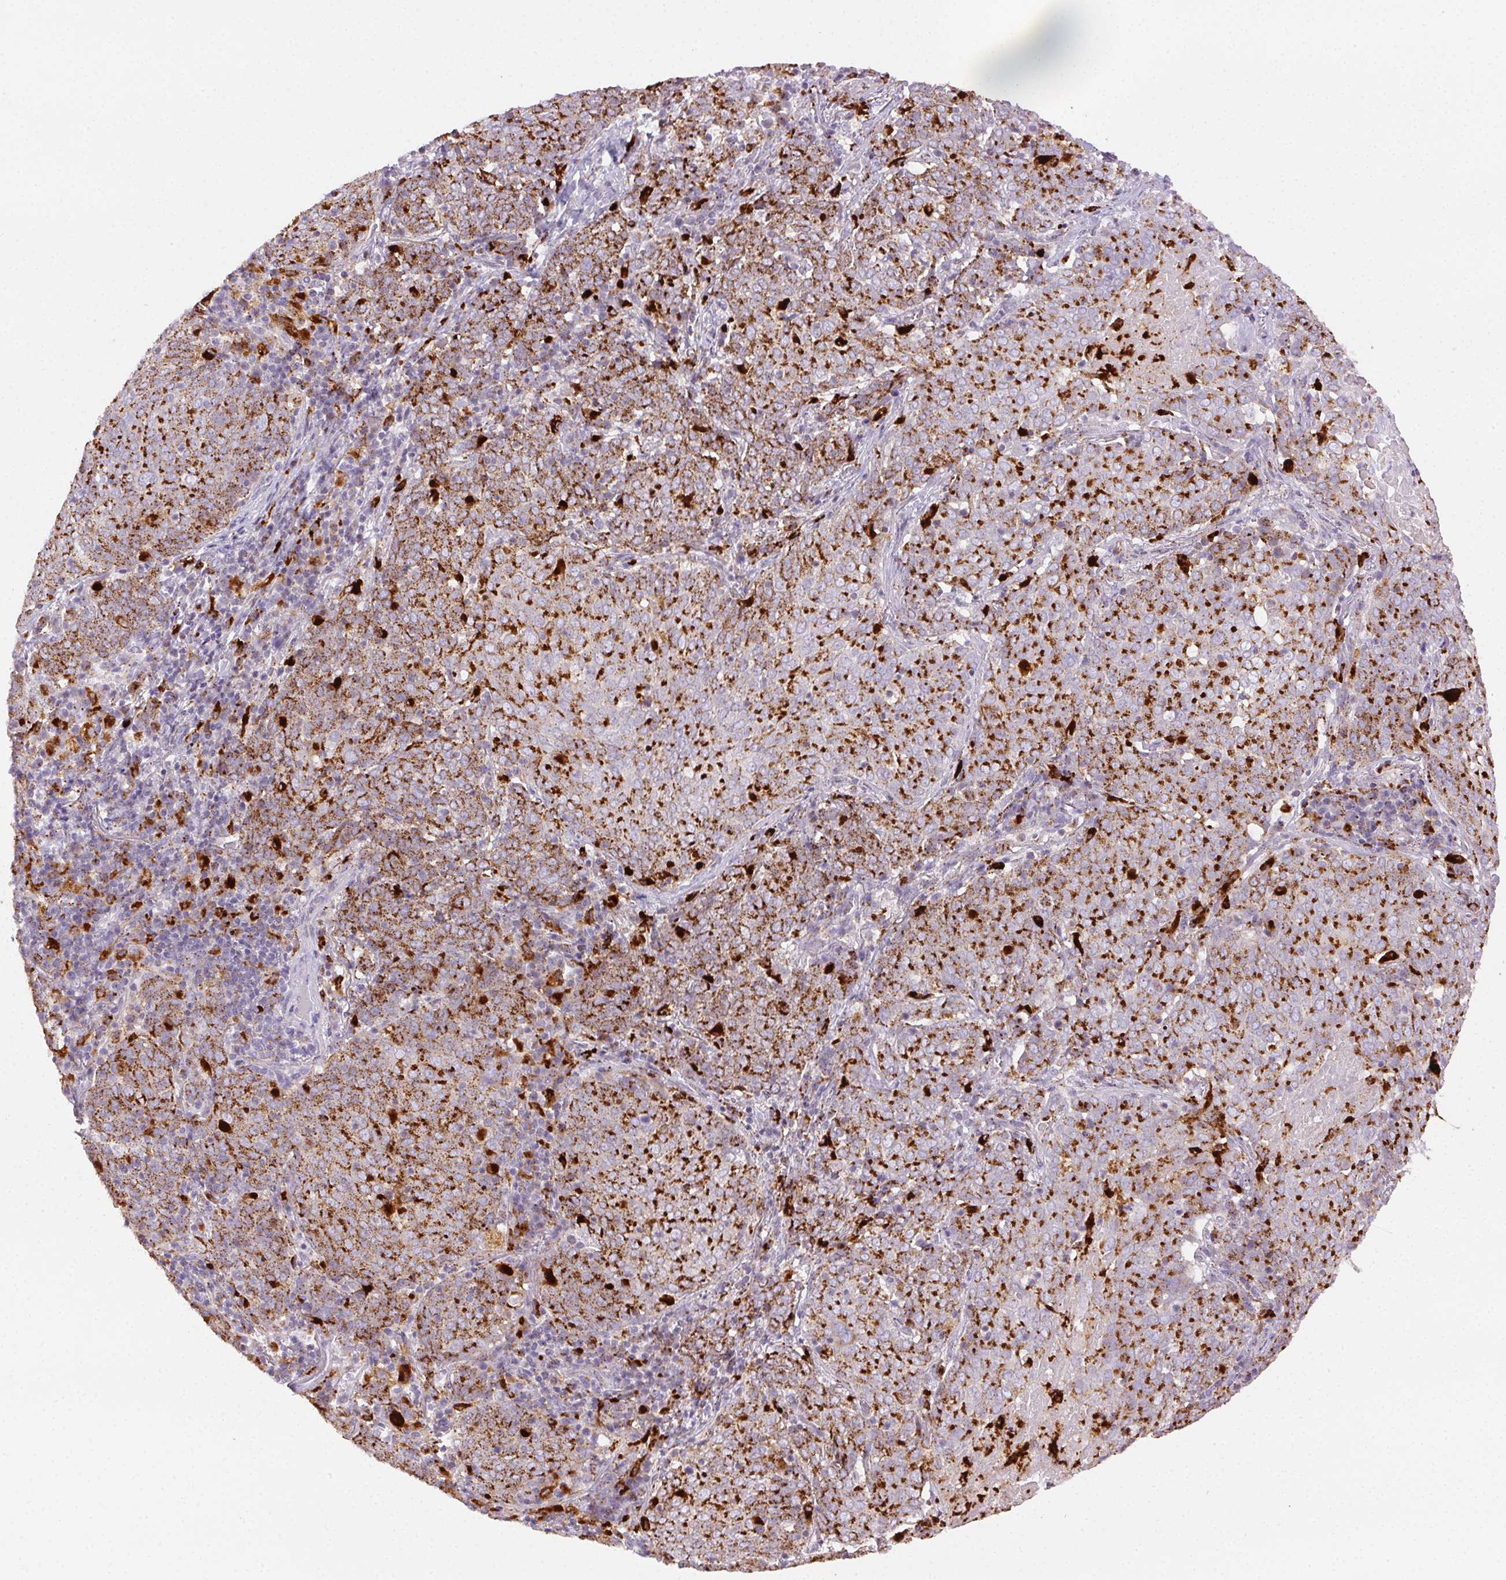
{"staining": {"intensity": "strong", "quantity": ">75%", "location": "cytoplasmic/membranous"}, "tissue": "lung cancer", "cell_type": "Tumor cells", "image_type": "cancer", "snomed": [{"axis": "morphology", "description": "Squamous cell carcinoma, NOS"}, {"axis": "topography", "description": "Lung"}], "caption": "Tumor cells show strong cytoplasmic/membranous staining in approximately >75% of cells in lung cancer.", "gene": "SCPEP1", "patient": {"sex": "male", "age": 82}}